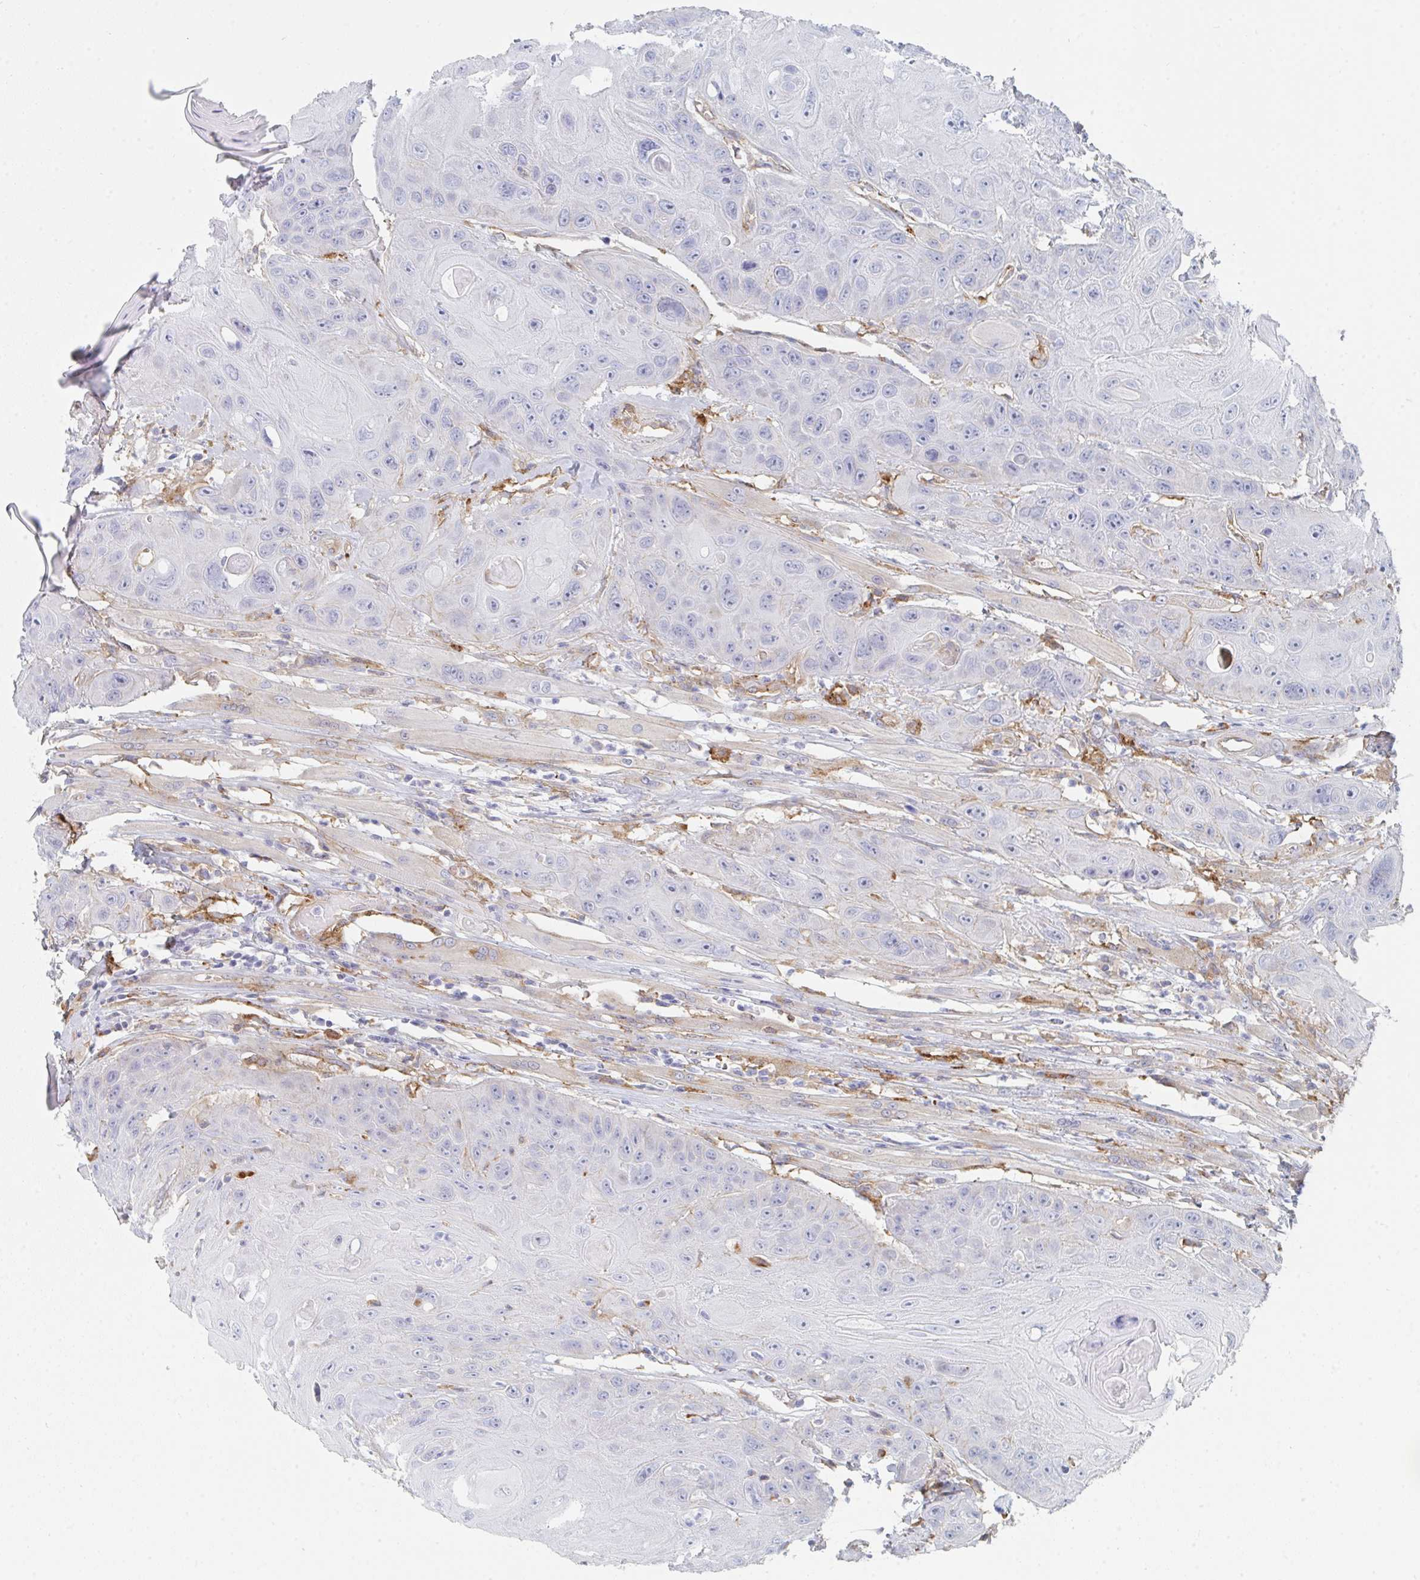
{"staining": {"intensity": "negative", "quantity": "none", "location": "none"}, "tissue": "head and neck cancer", "cell_type": "Tumor cells", "image_type": "cancer", "snomed": [{"axis": "morphology", "description": "Squamous cell carcinoma, NOS"}, {"axis": "topography", "description": "Head-Neck"}], "caption": "This is an immunohistochemistry (IHC) micrograph of human head and neck cancer (squamous cell carcinoma). There is no positivity in tumor cells.", "gene": "DAB2", "patient": {"sex": "female", "age": 59}}